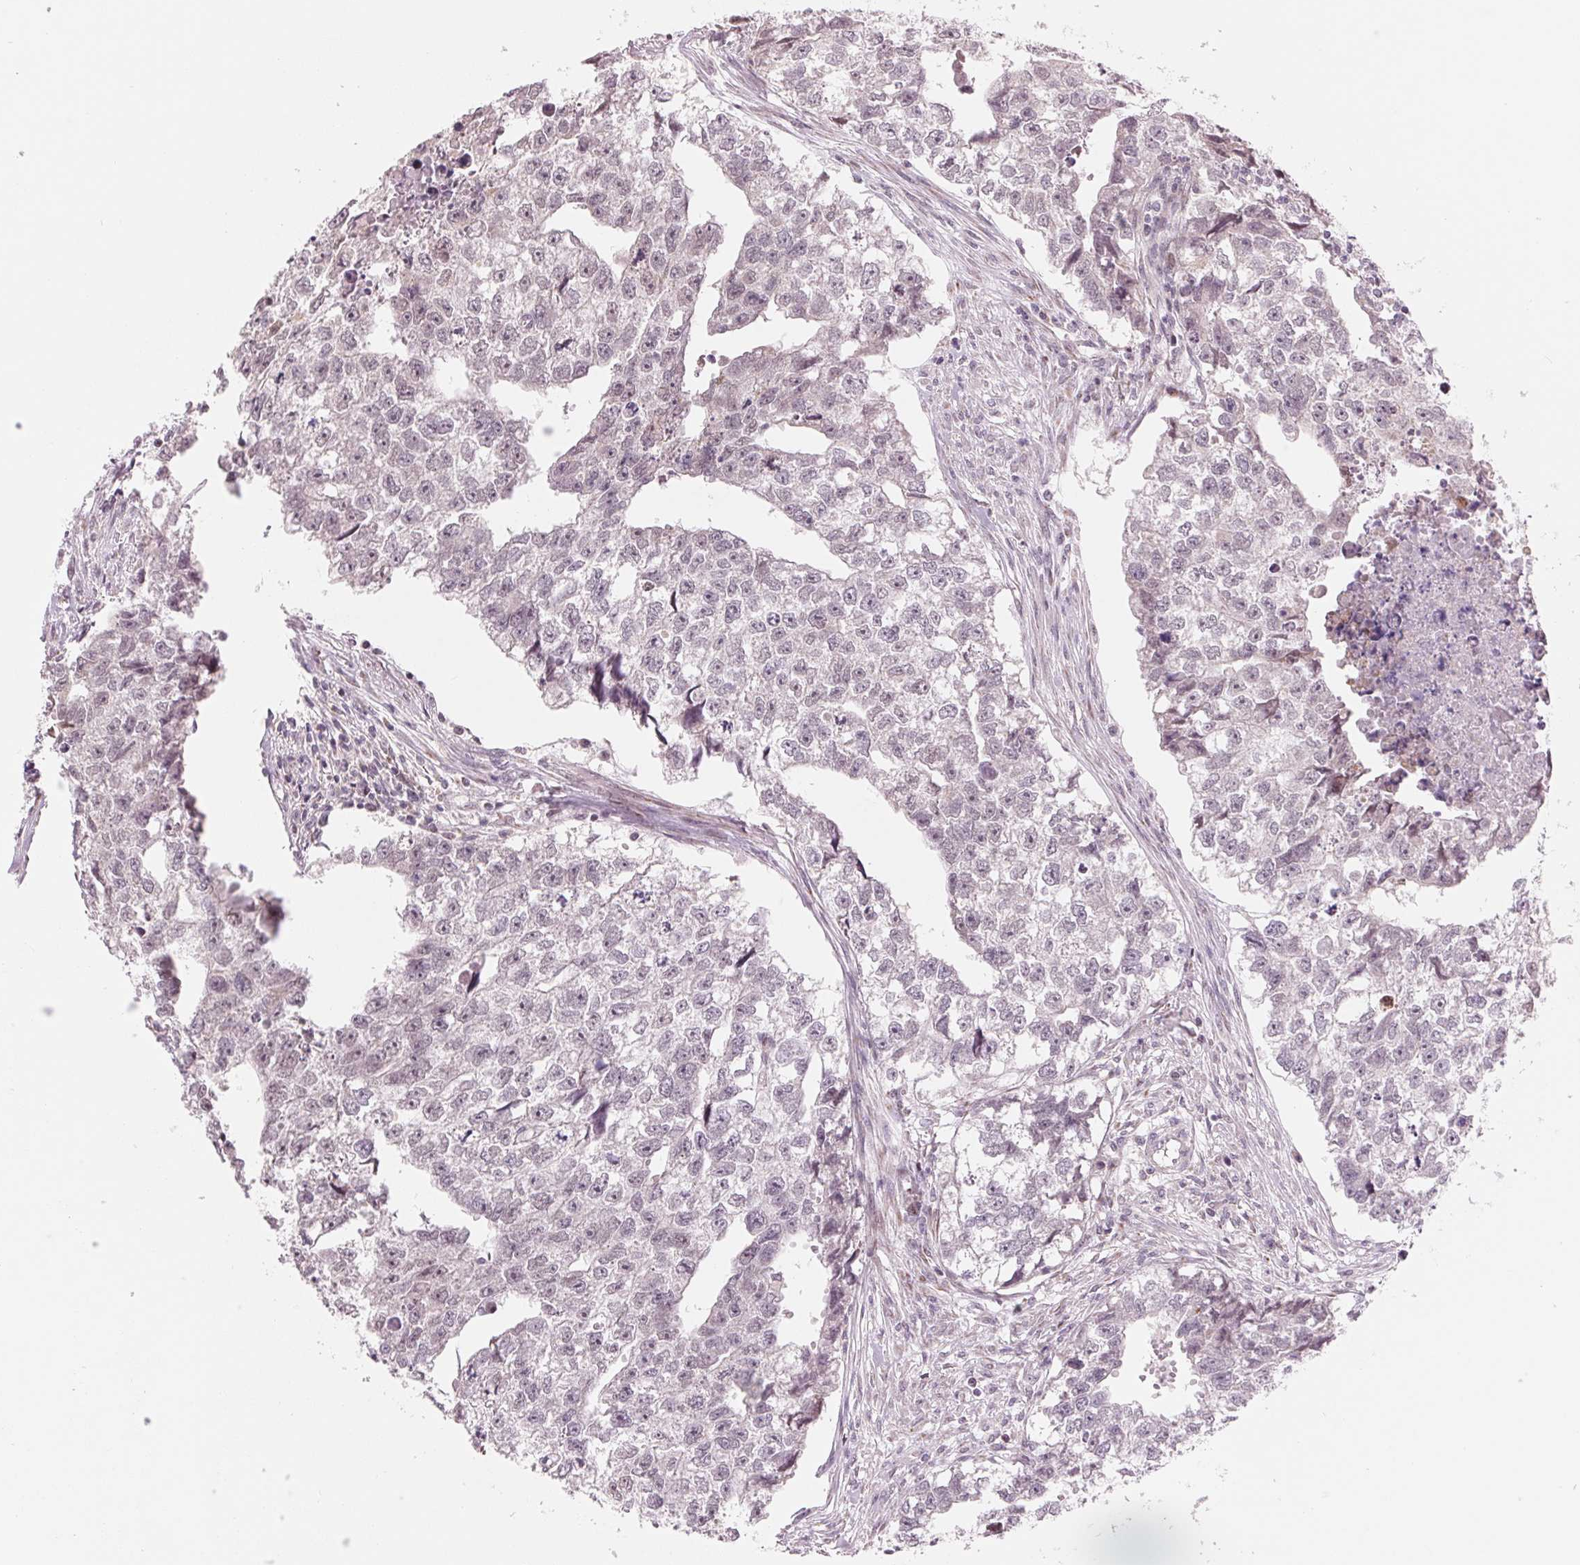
{"staining": {"intensity": "negative", "quantity": "none", "location": "none"}, "tissue": "testis cancer", "cell_type": "Tumor cells", "image_type": "cancer", "snomed": [{"axis": "morphology", "description": "Carcinoma, Embryonal, NOS"}, {"axis": "morphology", "description": "Teratoma, malignant, NOS"}, {"axis": "topography", "description": "Testis"}], "caption": "Immunohistochemistry micrograph of human teratoma (malignant) (testis) stained for a protein (brown), which exhibits no expression in tumor cells.", "gene": "ARHGAP32", "patient": {"sex": "male", "age": 44}}